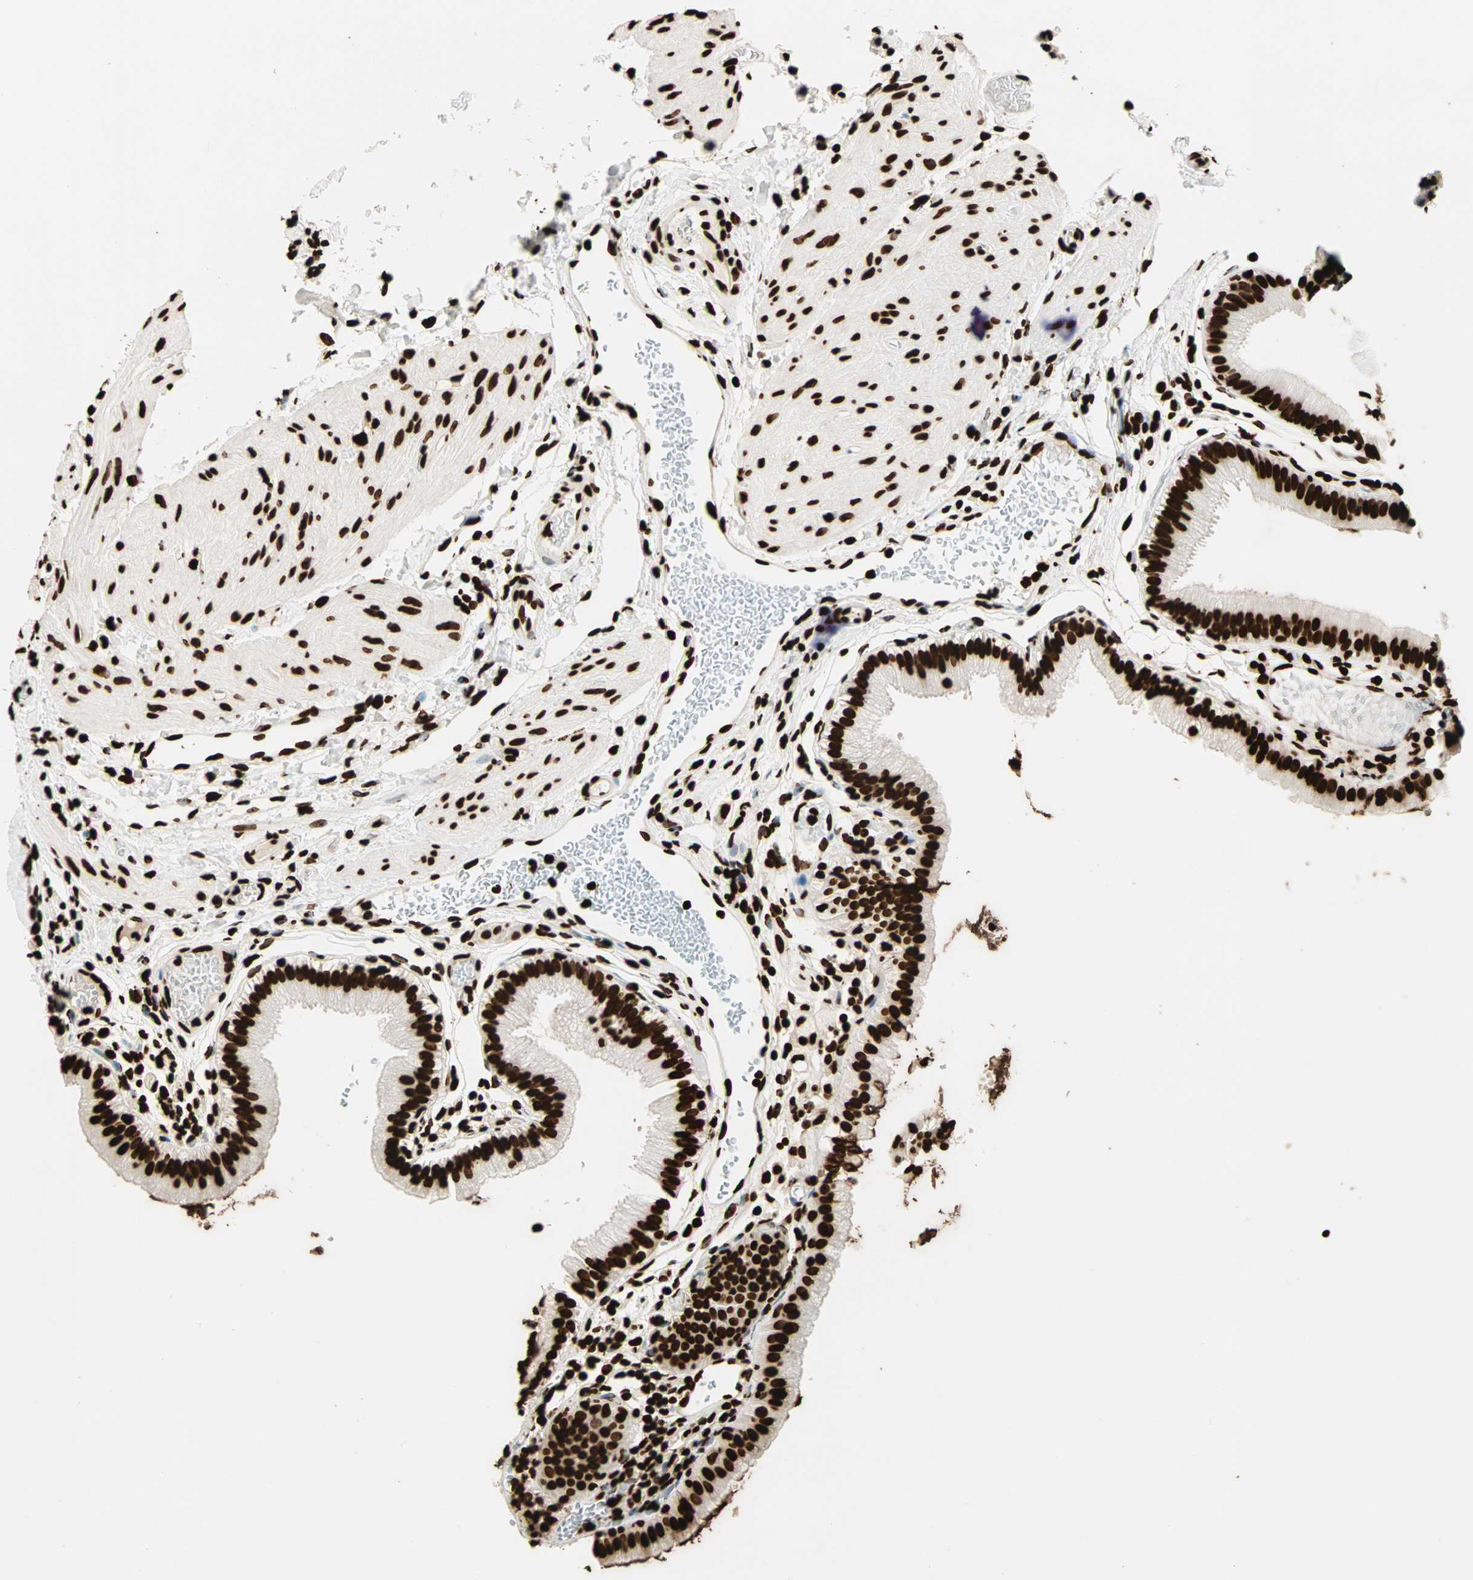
{"staining": {"intensity": "strong", "quantity": ">75%", "location": "nuclear"}, "tissue": "gallbladder", "cell_type": "Glandular cells", "image_type": "normal", "snomed": [{"axis": "morphology", "description": "Normal tissue, NOS"}, {"axis": "topography", "description": "Gallbladder"}], "caption": "Glandular cells display high levels of strong nuclear expression in approximately >75% of cells in unremarkable human gallbladder. The protein is shown in brown color, while the nuclei are stained blue.", "gene": "GLI2", "patient": {"sex": "female", "age": 26}}